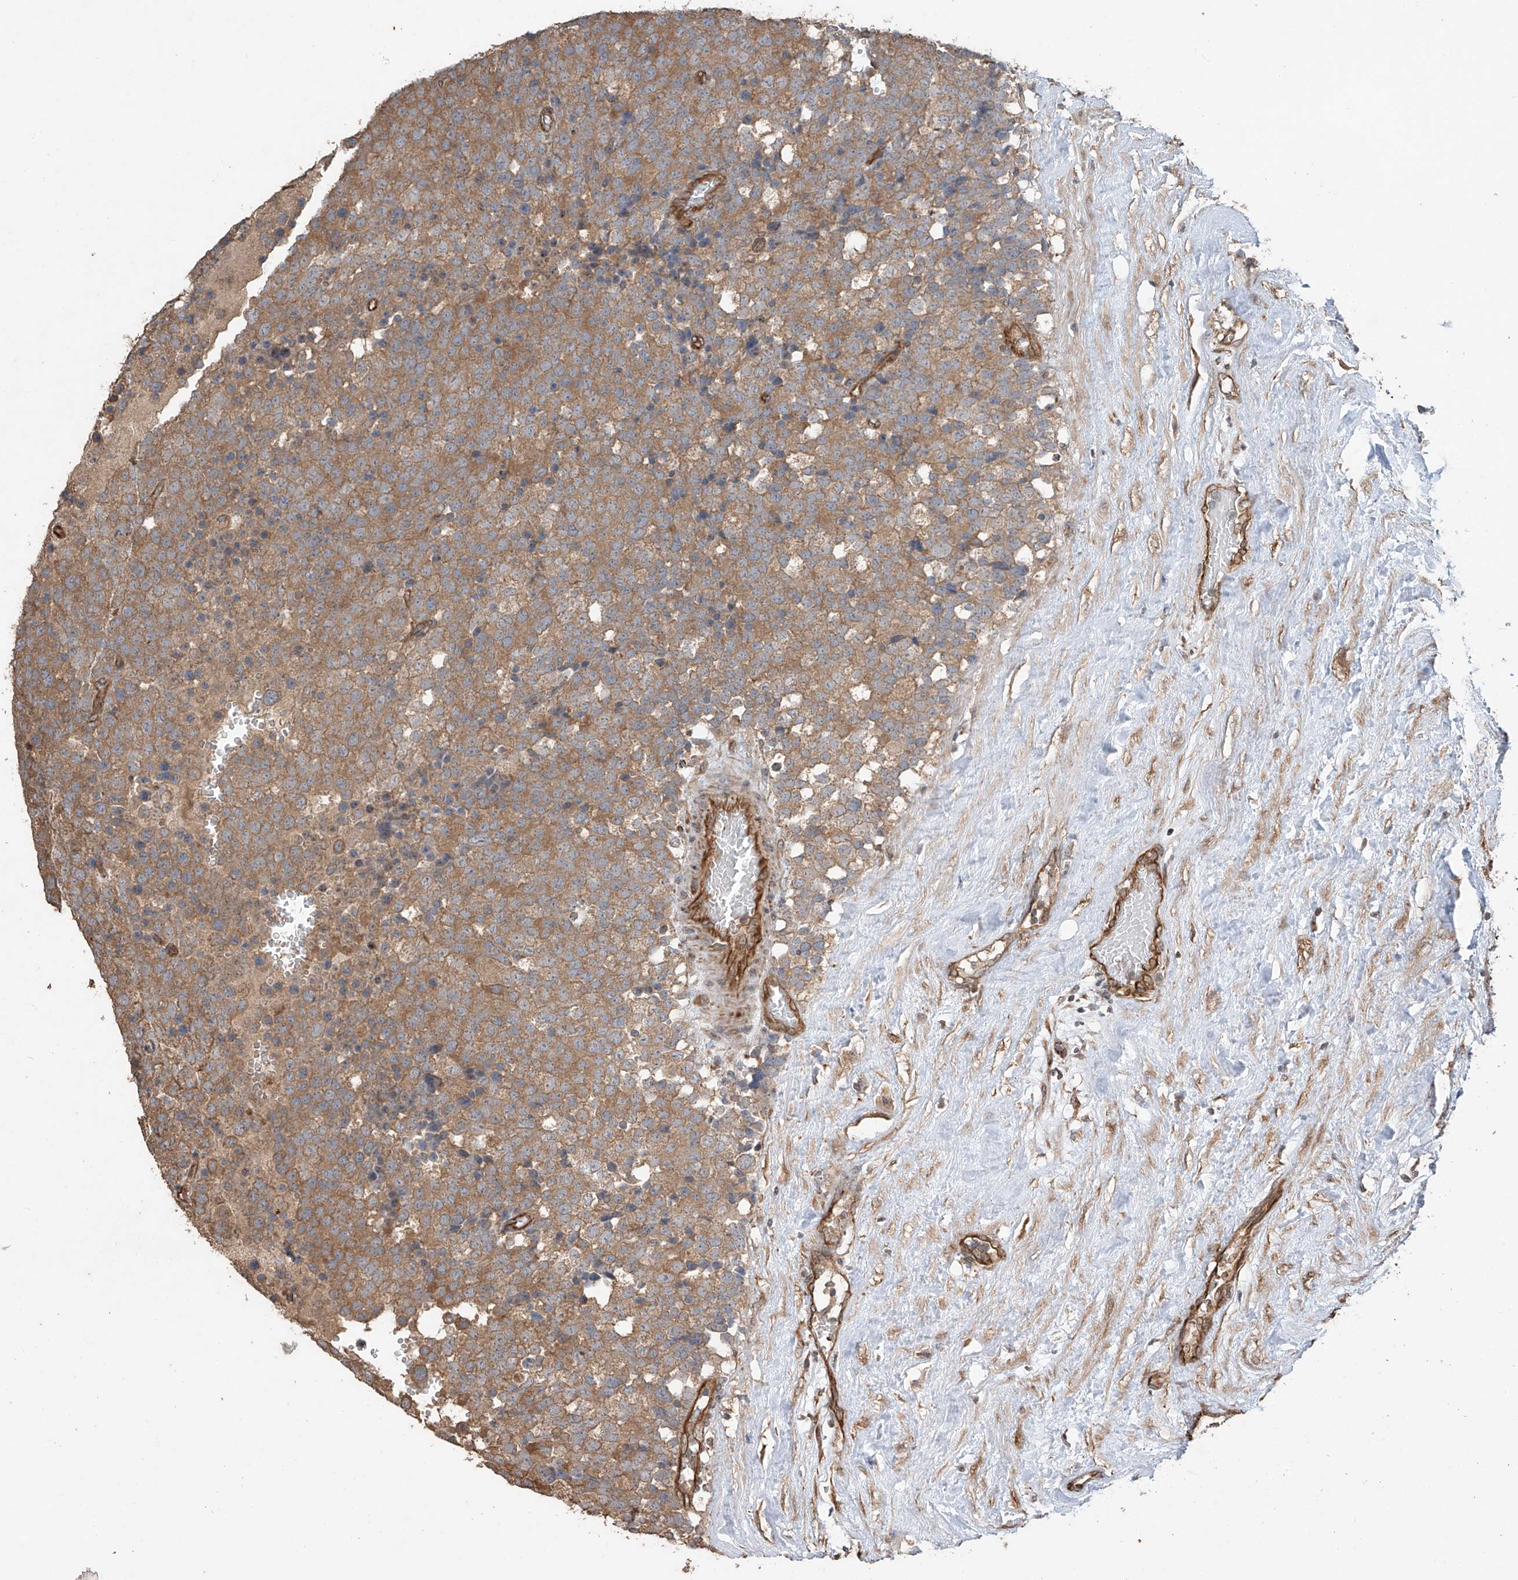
{"staining": {"intensity": "moderate", "quantity": ">75%", "location": "cytoplasmic/membranous"}, "tissue": "testis cancer", "cell_type": "Tumor cells", "image_type": "cancer", "snomed": [{"axis": "morphology", "description": "Seminoma, NOS"}, {"axis": "topography", "description": "Testis"}], "caption": "A brown stain highlights moderate cytoplasmic/membranous staining of a protein in human testis seminoma tumor cells. (Brightfield microscopy of DAB IHC at high magnification).", "gene": "AGBL5", "patient": {"sex": "male", "age": 71}}